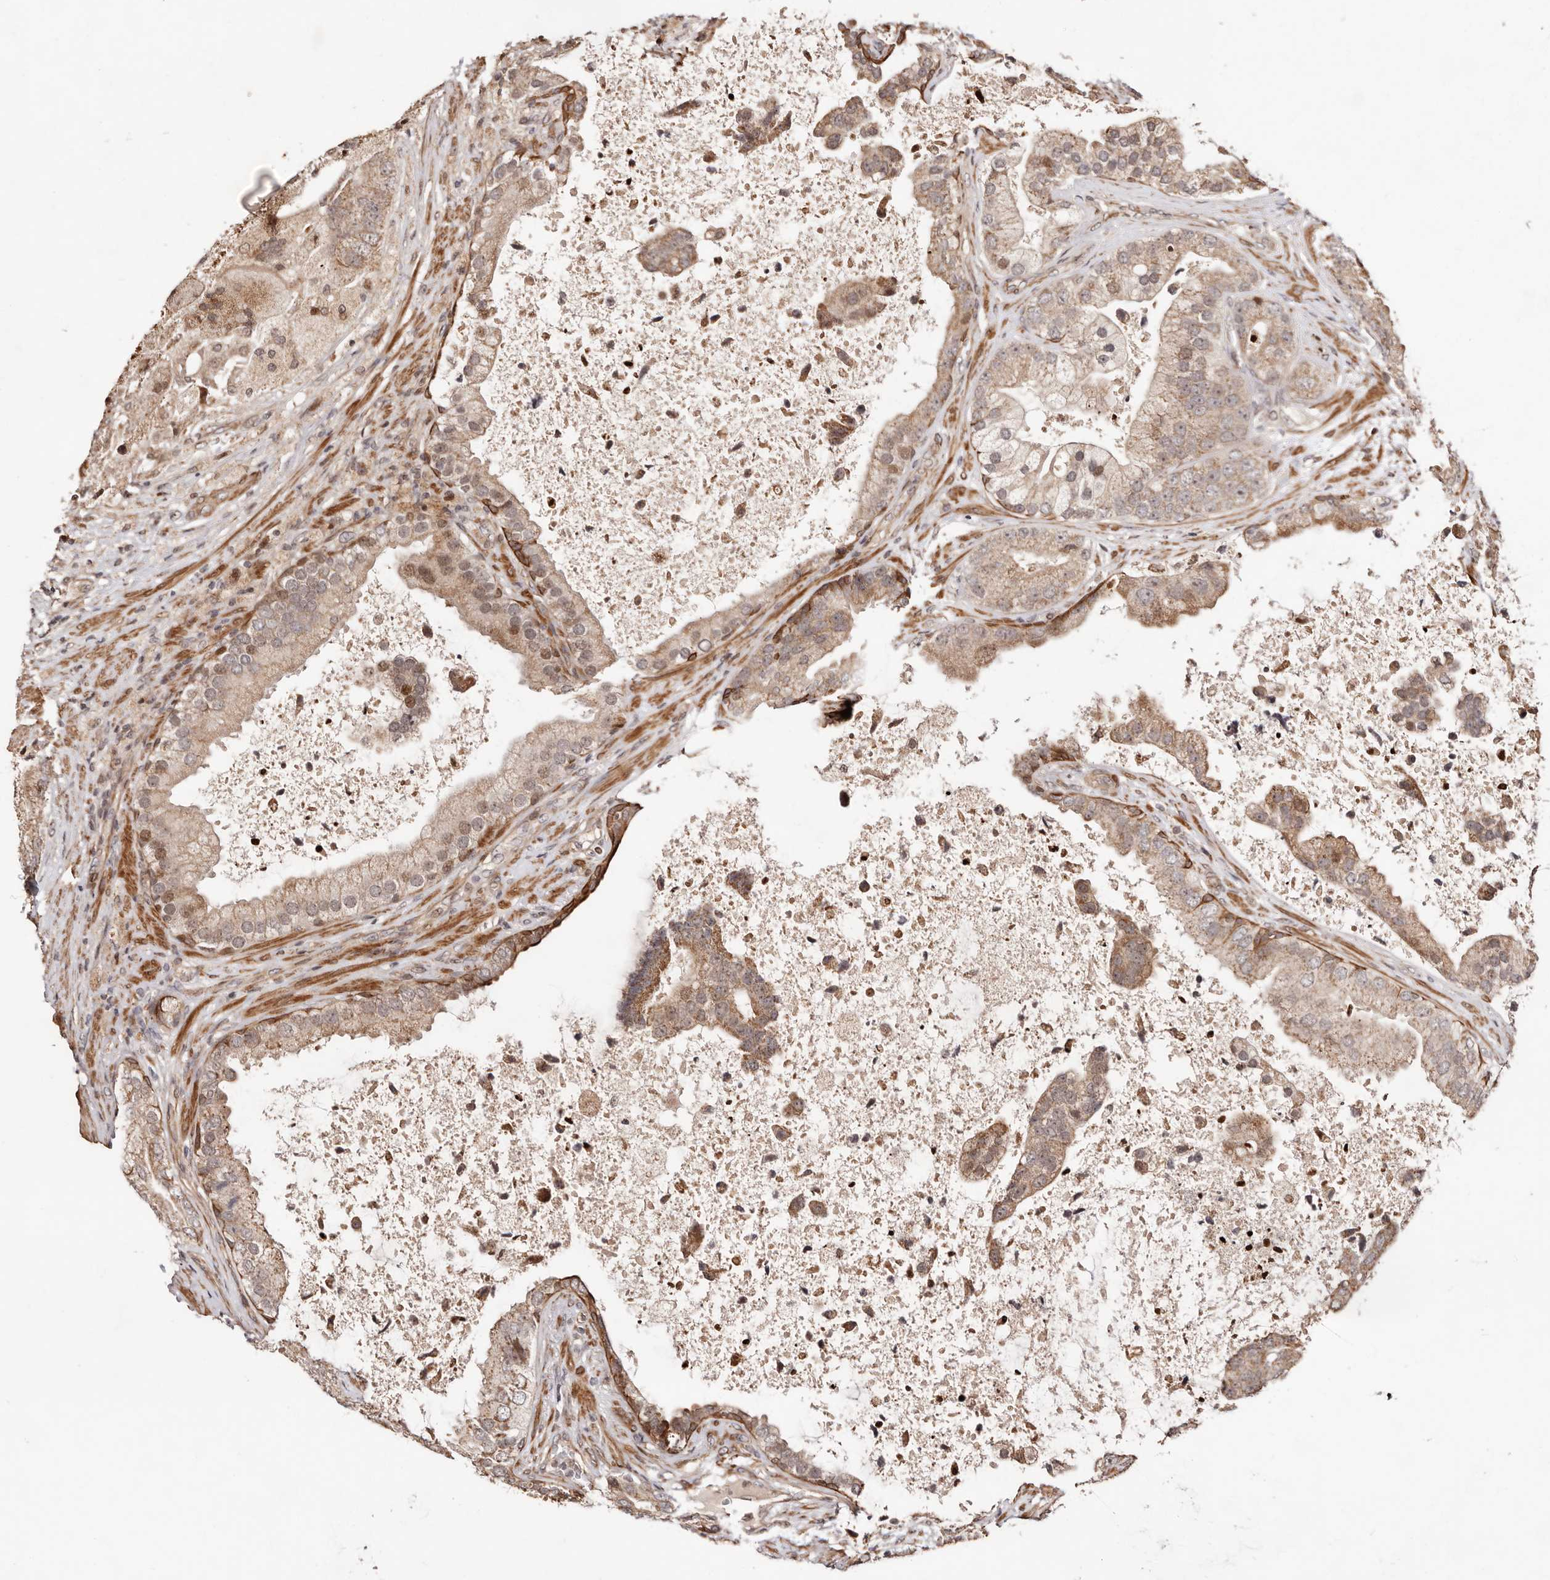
{"staining": {"intensity": "moderate", "quantity": ">75%", "location": "cytoplasmic/membranous,nuclear"}, "tissue": "prostate cancer", "cell_type": "Tumor cells", "image_type": "cancer", "snomed": [{"axis": "morphology", "description": "Adenocarcinoma, High grade"}, {"axis": "topography", "description": "Prostate"}], "caption": "Human prostate cancer (high-grade adenocarcinoma) stained for a protein (brown) demonstrates moderate cytoplasmic/membranous and nuclear positive staining in approximately >75% of tumor cells.", "gene": "HIVEP3", "patient": {"sex": "male", "age": 70}}